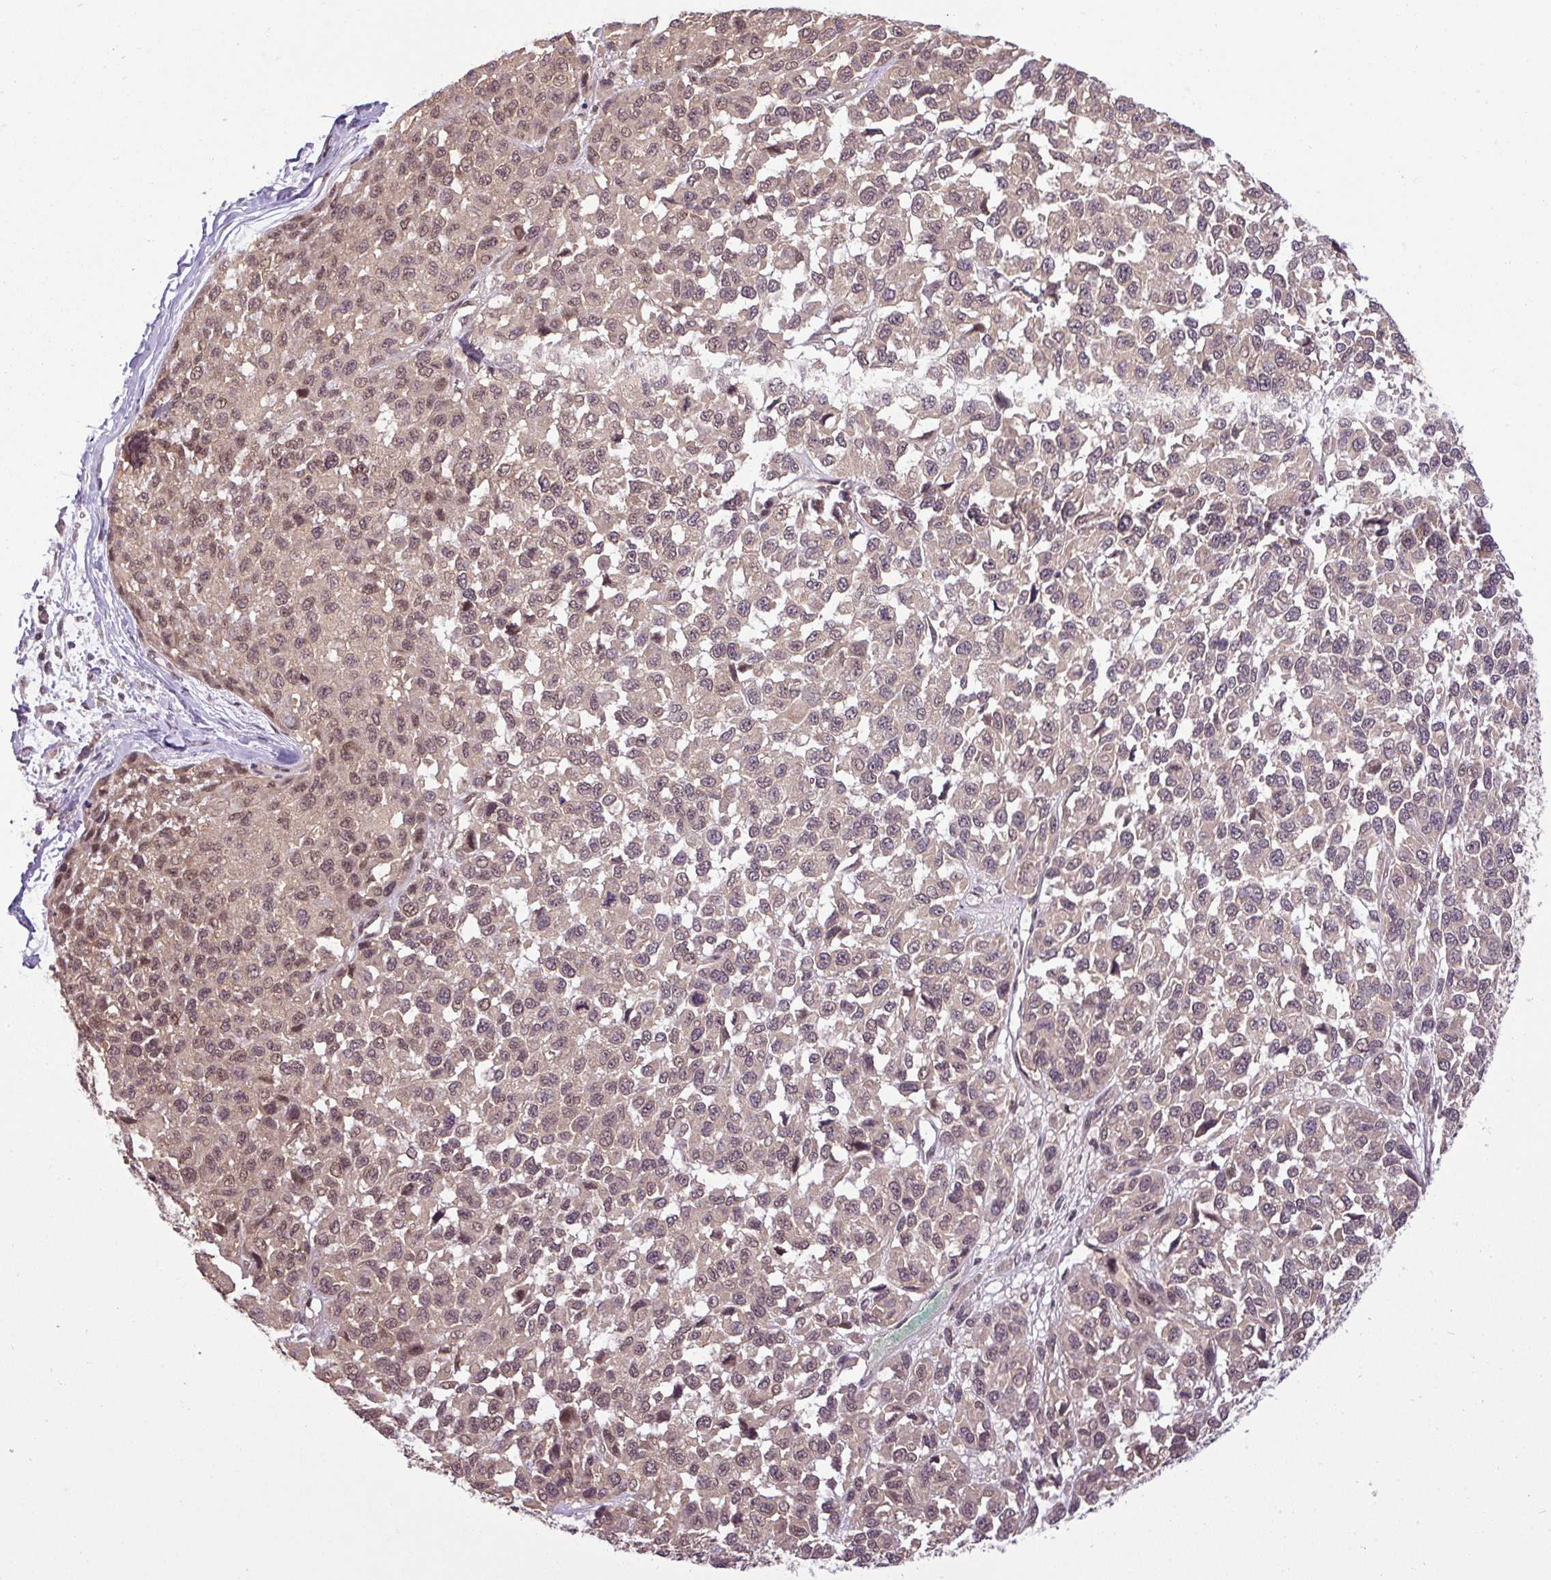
{"staining": {"intensity": "weak", "quantity": "25%-75%", "location": "cytoplasmic/membranous,nuclear"}, "tissue": "melanoma", "cell_type": "Tumor cells", "image_type": "cancer", "snomed": [{"axis": "morphology", "description": "Malignant melanoma, NOS"}, {"axis": "topography", "description": "Skin"}], "caption": "Immunohistochemical staining of human malignant melanoma reveals low levels of weak cytoplasmic/membranous and nuclear positivity in about 25%-75% of tumor cells. Immunohistochemistry stains the protein in brown and the nuclei are stained blue.", "gene": "MFHAS1", "patient": {"sex": "male", "age": 62}}